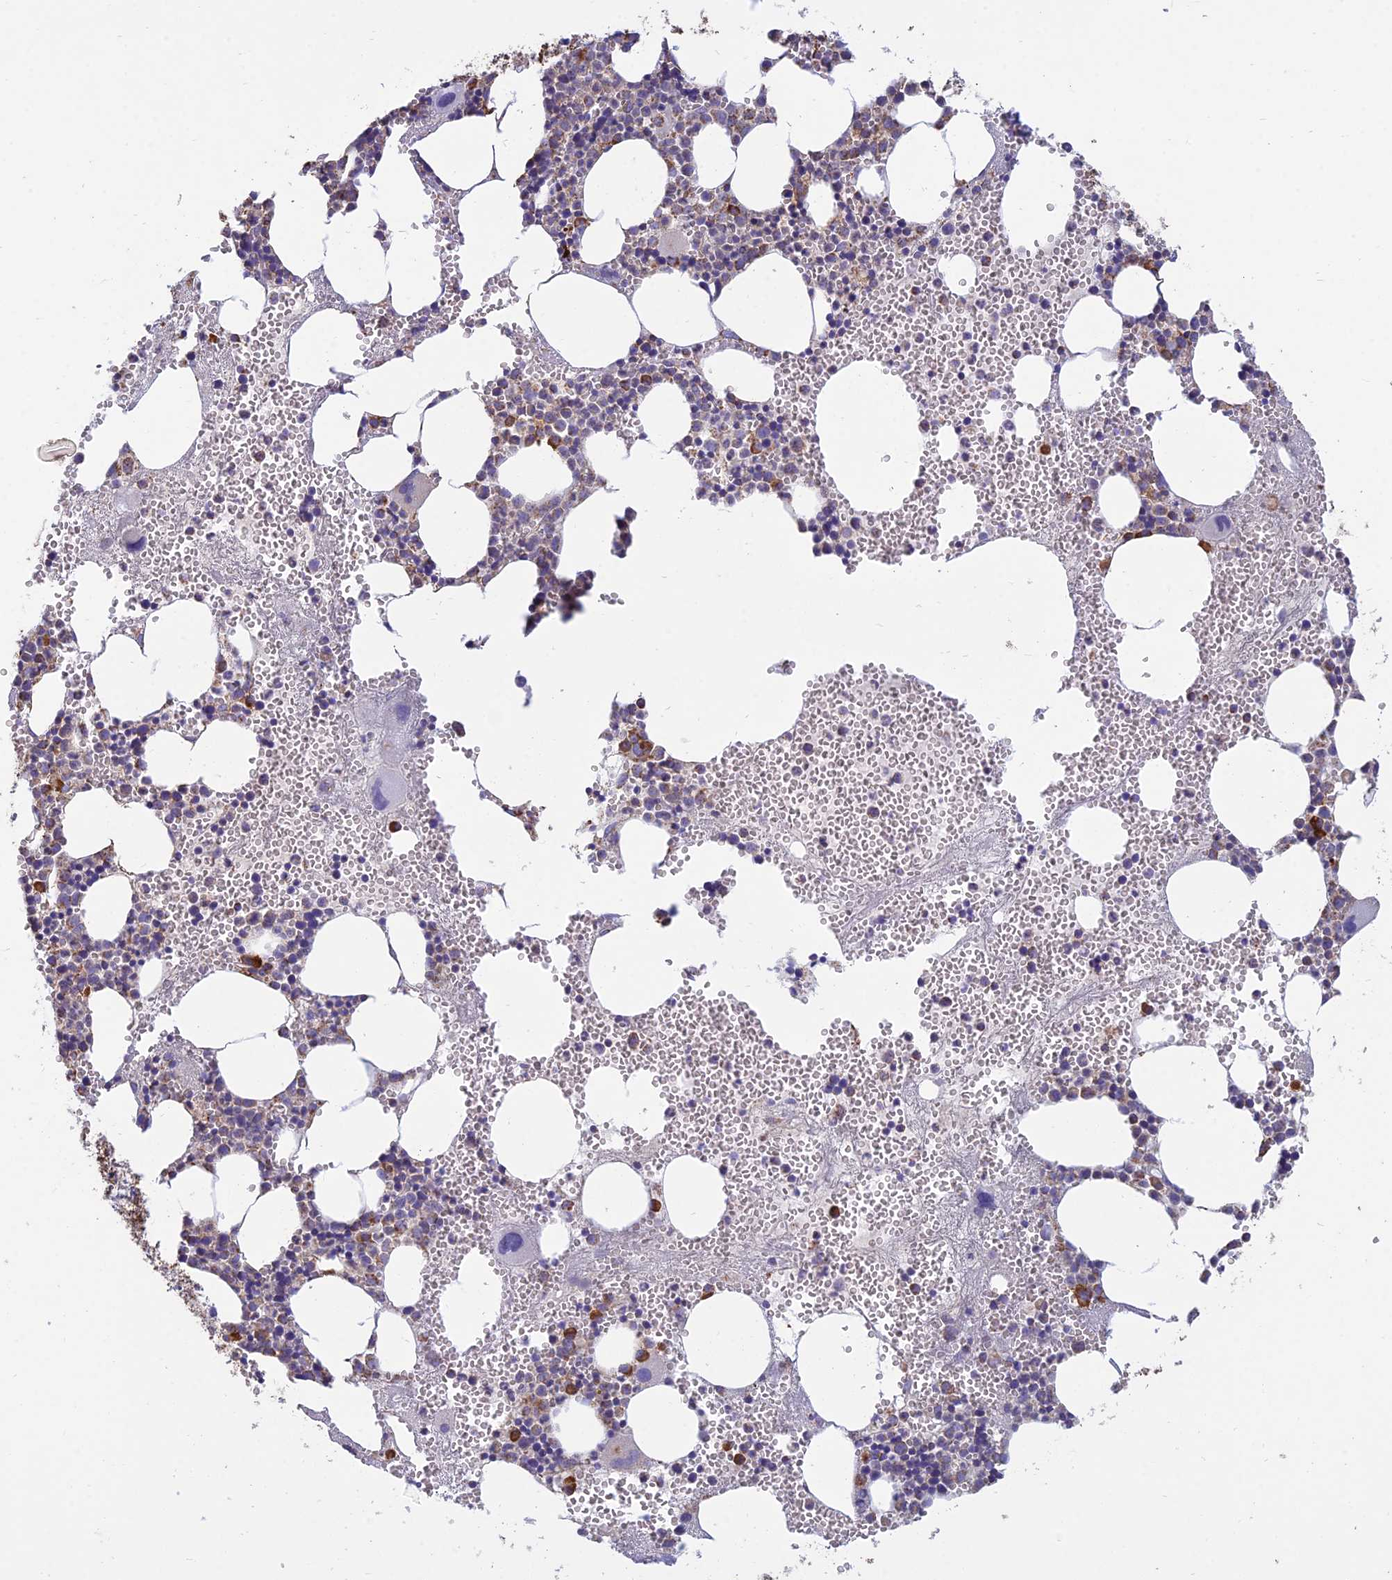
{"staining": {"intensity": "strong", "quantity": "<25%", "location": "cytoplasmic/membranous"}, "tissue": "bone marrow", "cell_type": "Hematopoietic cells", "image_type": "normal", "snomed": [{"axis": "morphology", "description": "Normal tissue, NOS"}, {"axis": "morphology", "description": "Inflammation, NOS"}, {"axis": "topography", "description": "Bone marrow"}], "caption": "Hematopoietic cells reveal strong cytoplasmic/membranous positivity in about <25% of cells in normal bone marrow. The staining is performed using DAB brown chromogen to label protein expression. The nuclei are counter-stained blue using hematoxylin.", "gene": "OR2W3", "patient": {"sex": "female", "age": 76}}